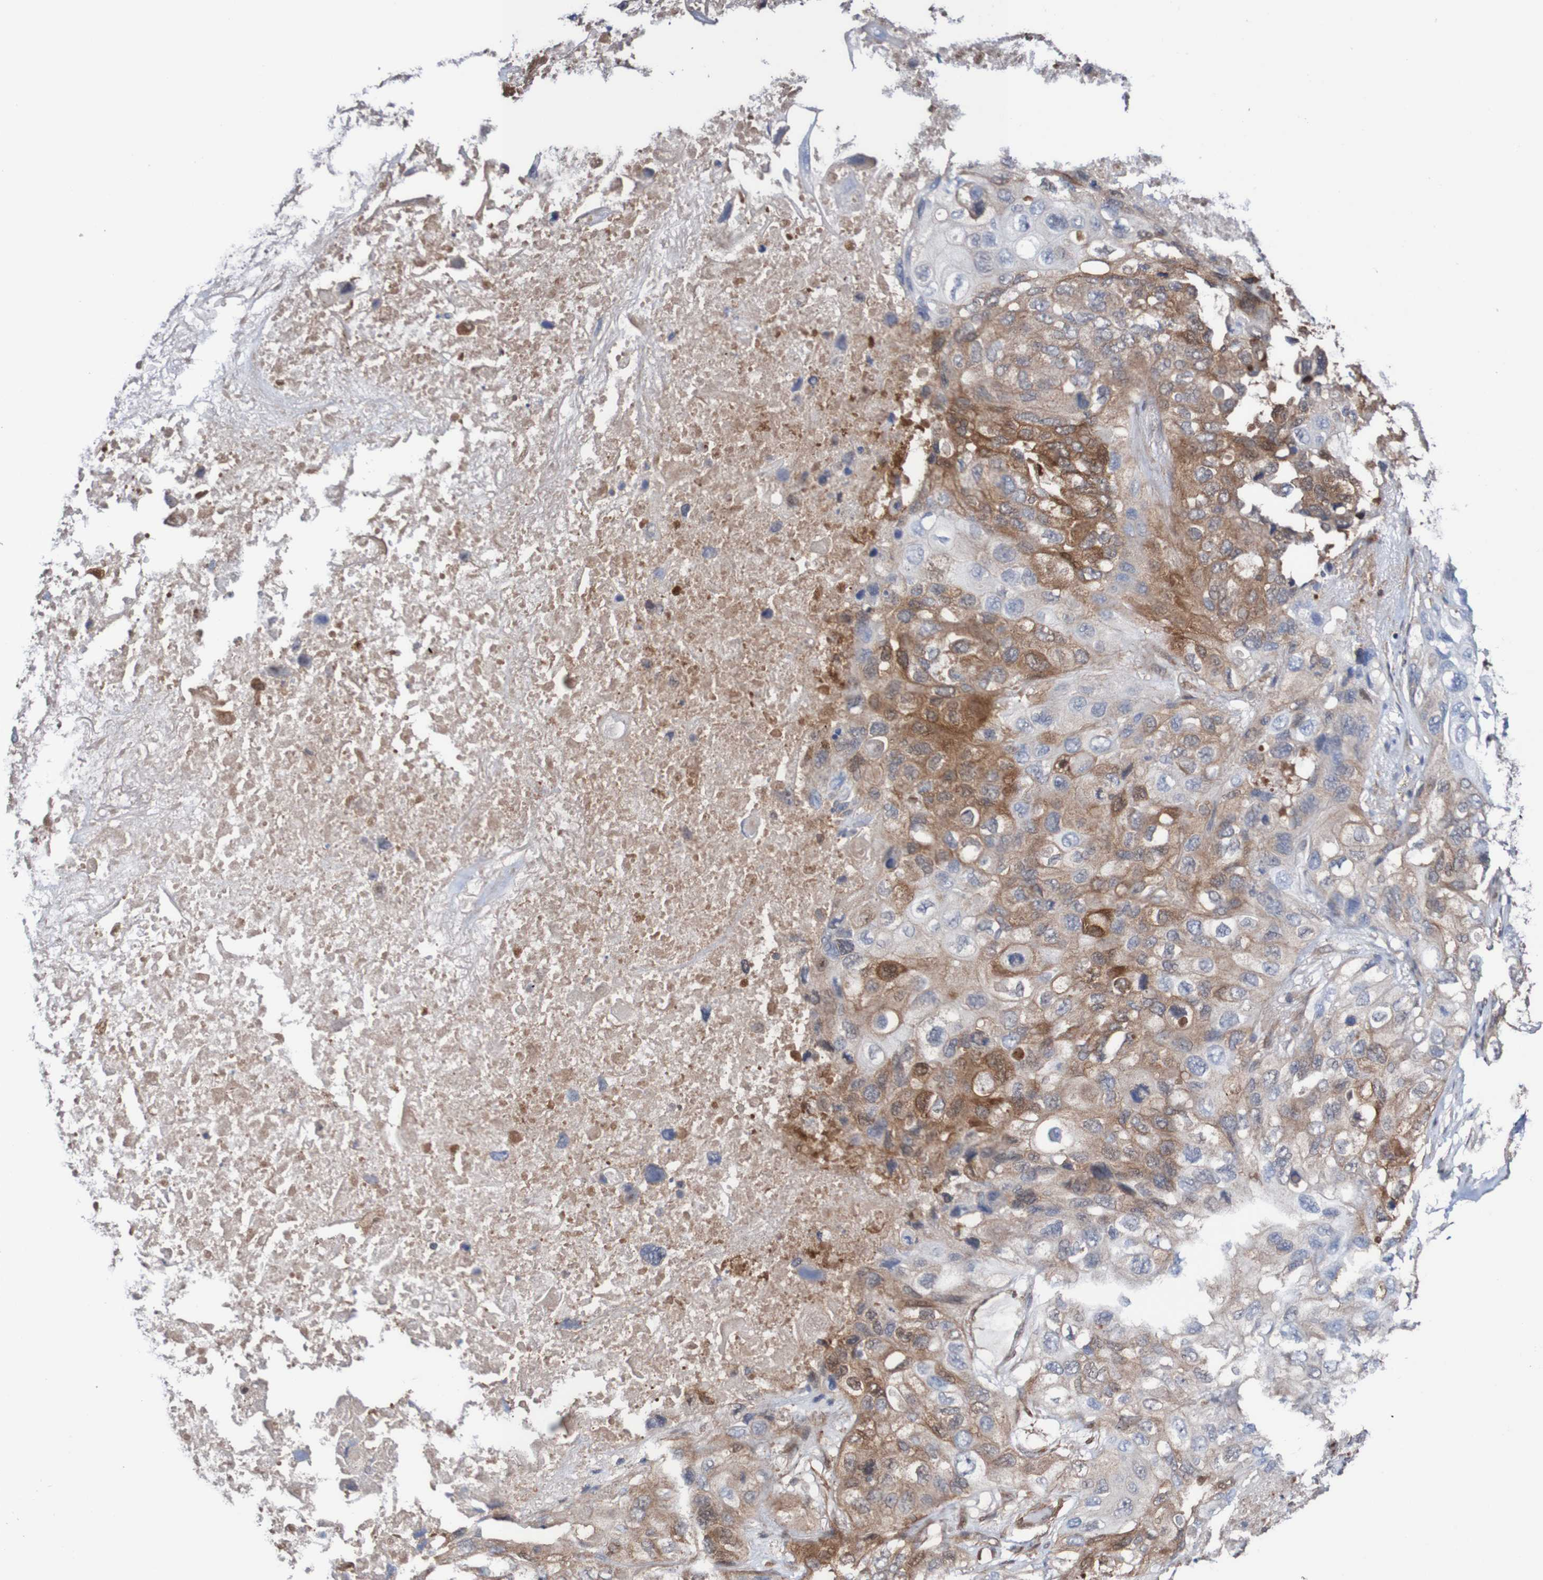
{"staining": {"intensity": "moderate", "quantity": "25%-75%", "location": "cytoplasmic/membranous"}, "tissue": "lung cancer", "cell_type": "Tumor cells", "image_type": "cancer", "snomed": [{"axis": "morphology", "description": "Squamous cell carcinoma, NOS"}, {"axis": "topography", "description": "Lung"}], "caption": "Lung squamous cell carcinoma was stained to show a protein in brown. There is medium levels of moderate cytoplasmic/membranous expression in about 25%-75% of tumor cells.", "gene": "RIGI", "patient": {"sex": "female", "age": 73}}